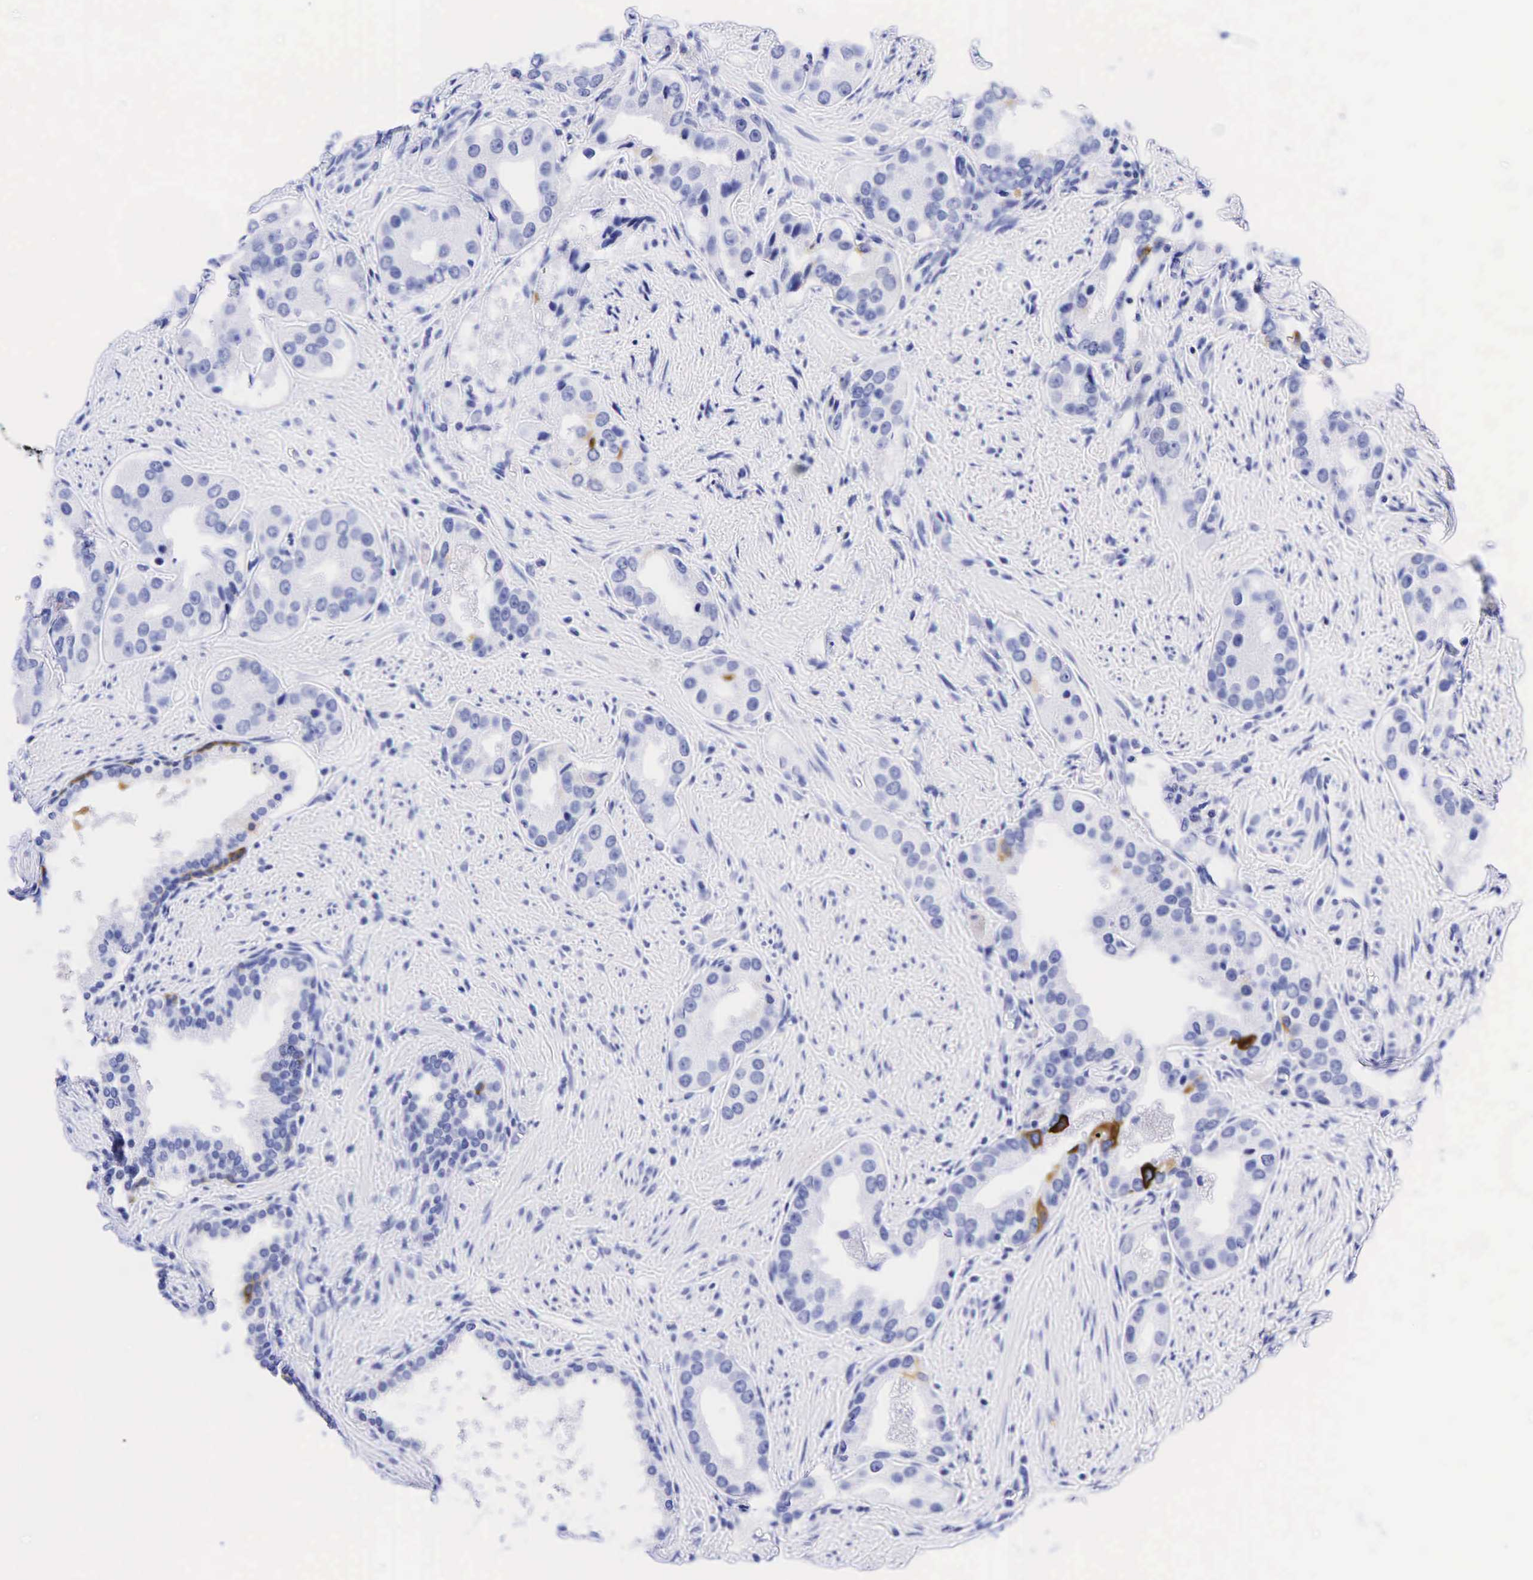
{"staining": {"intensity": "negative", "quantity": "none", "location": "none"}, "tissue": "prostate cancer", "cell_type": "Tumor cells", "image_type": "cancer", "snomed": [{"axis": "morphology", "description": "Adenocarcinoma, Medium grade"}, {"axis": "topography", "description": "Prostate"}], "caption": "There is no significant staining in tumor cells of prostate medium-grade adenocarcinoma. Brightfield microscopy of IHC stained with DAB (brown) and hematoxylin (blue), captured at high magnification.", "gene": "KRT7", "patient": {"sex": "male", "age": 73}}